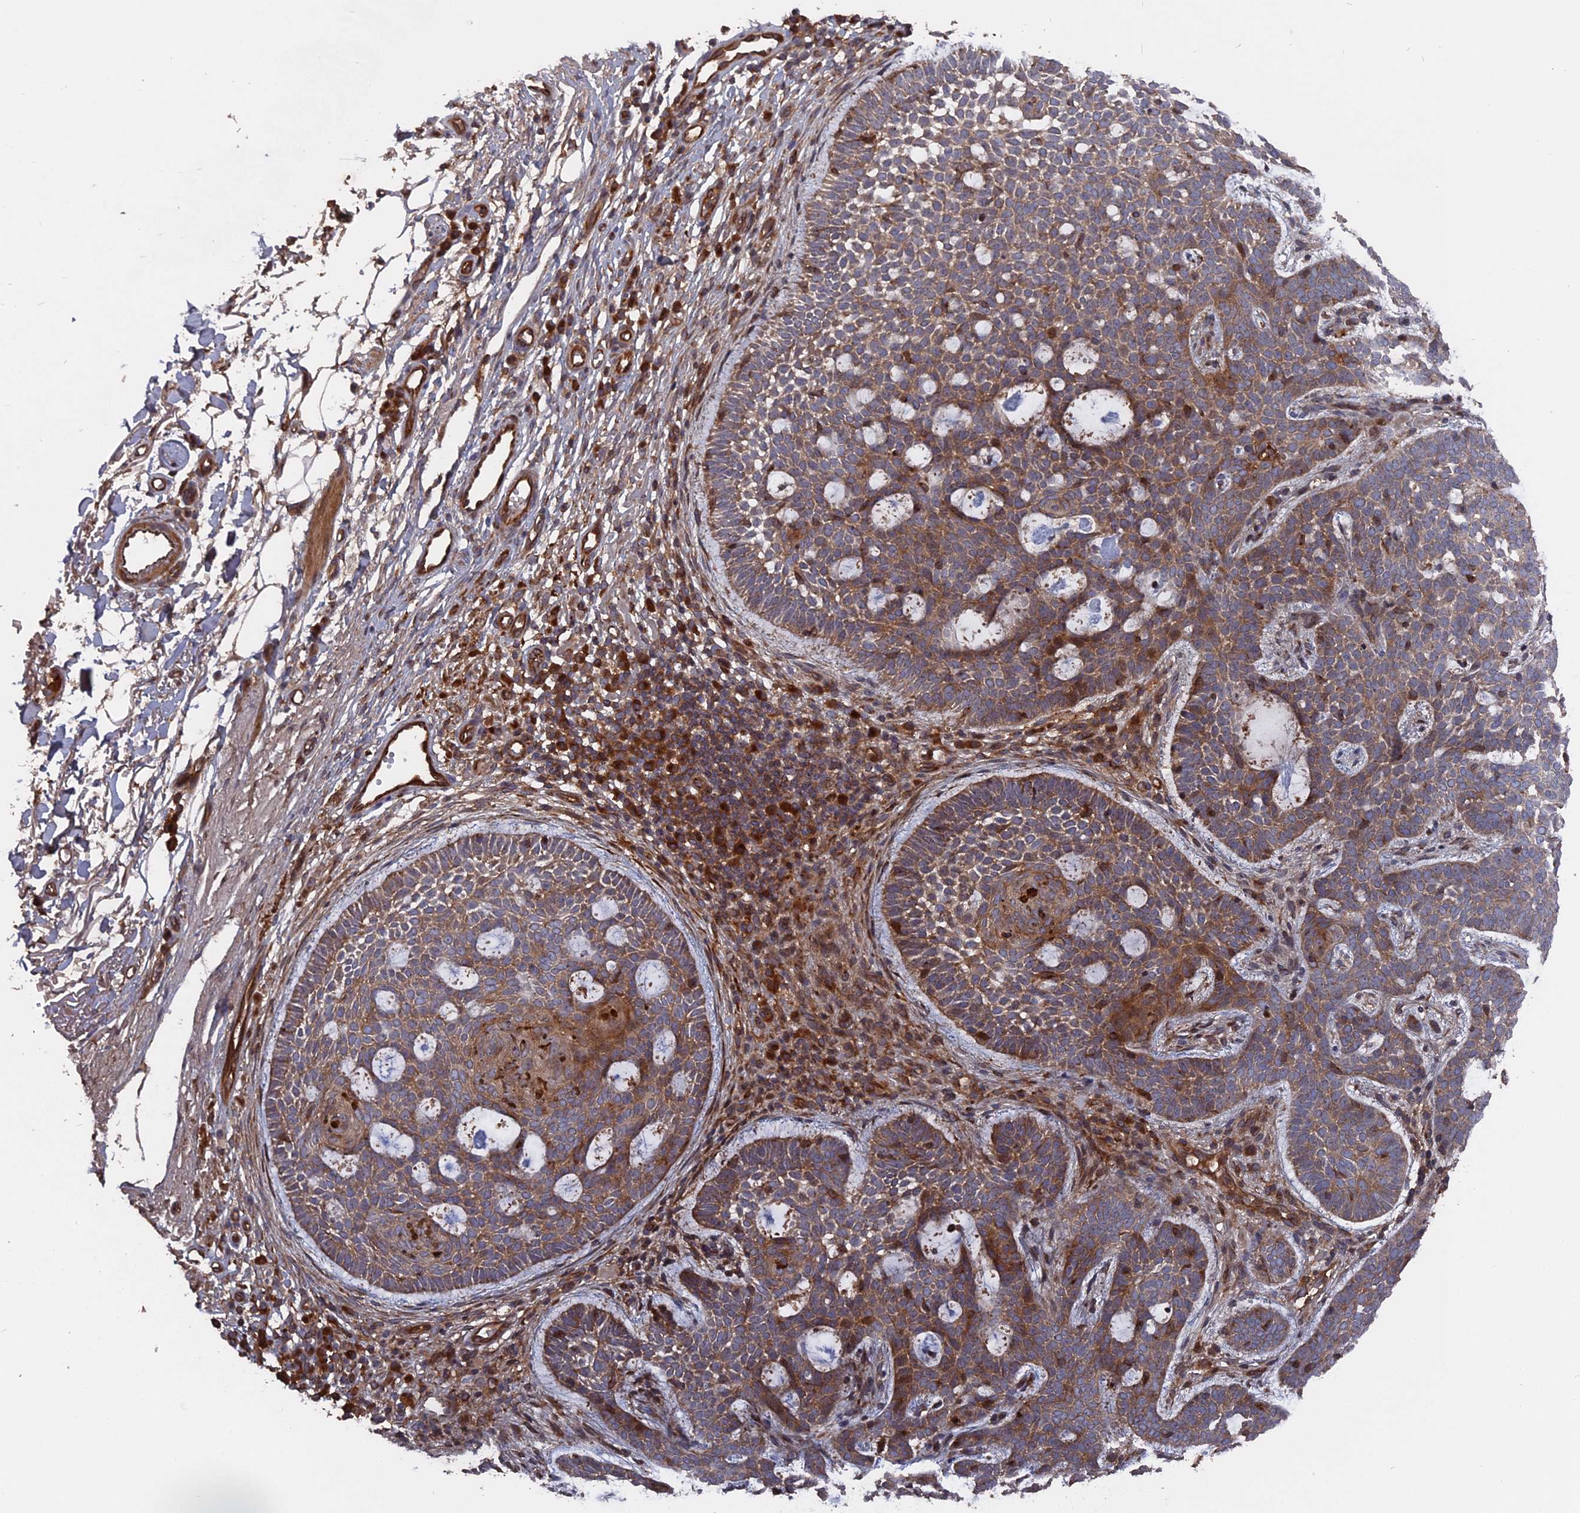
{"staining": {"intensity": "weak", "quantity": ">75%", "location": "cytoplasmic/membranous"}, "tissue": "skin cancer", "cell_type": "Tumor cells", "image_type": "cancer", "snomed": [{"axis": "morphology", "description": "Basal cell carcinoma"}, {"axis": "topography", "description": "Skin"}], "caption": "Skin basal cell carcinoma tissue displays weak cytoplasmic/membranous expression in approximately >75% of tumor cells, visualized by immunohistochemistry.", "gene": "DEF8", "patient": {"sex": "male", "age": 85}}